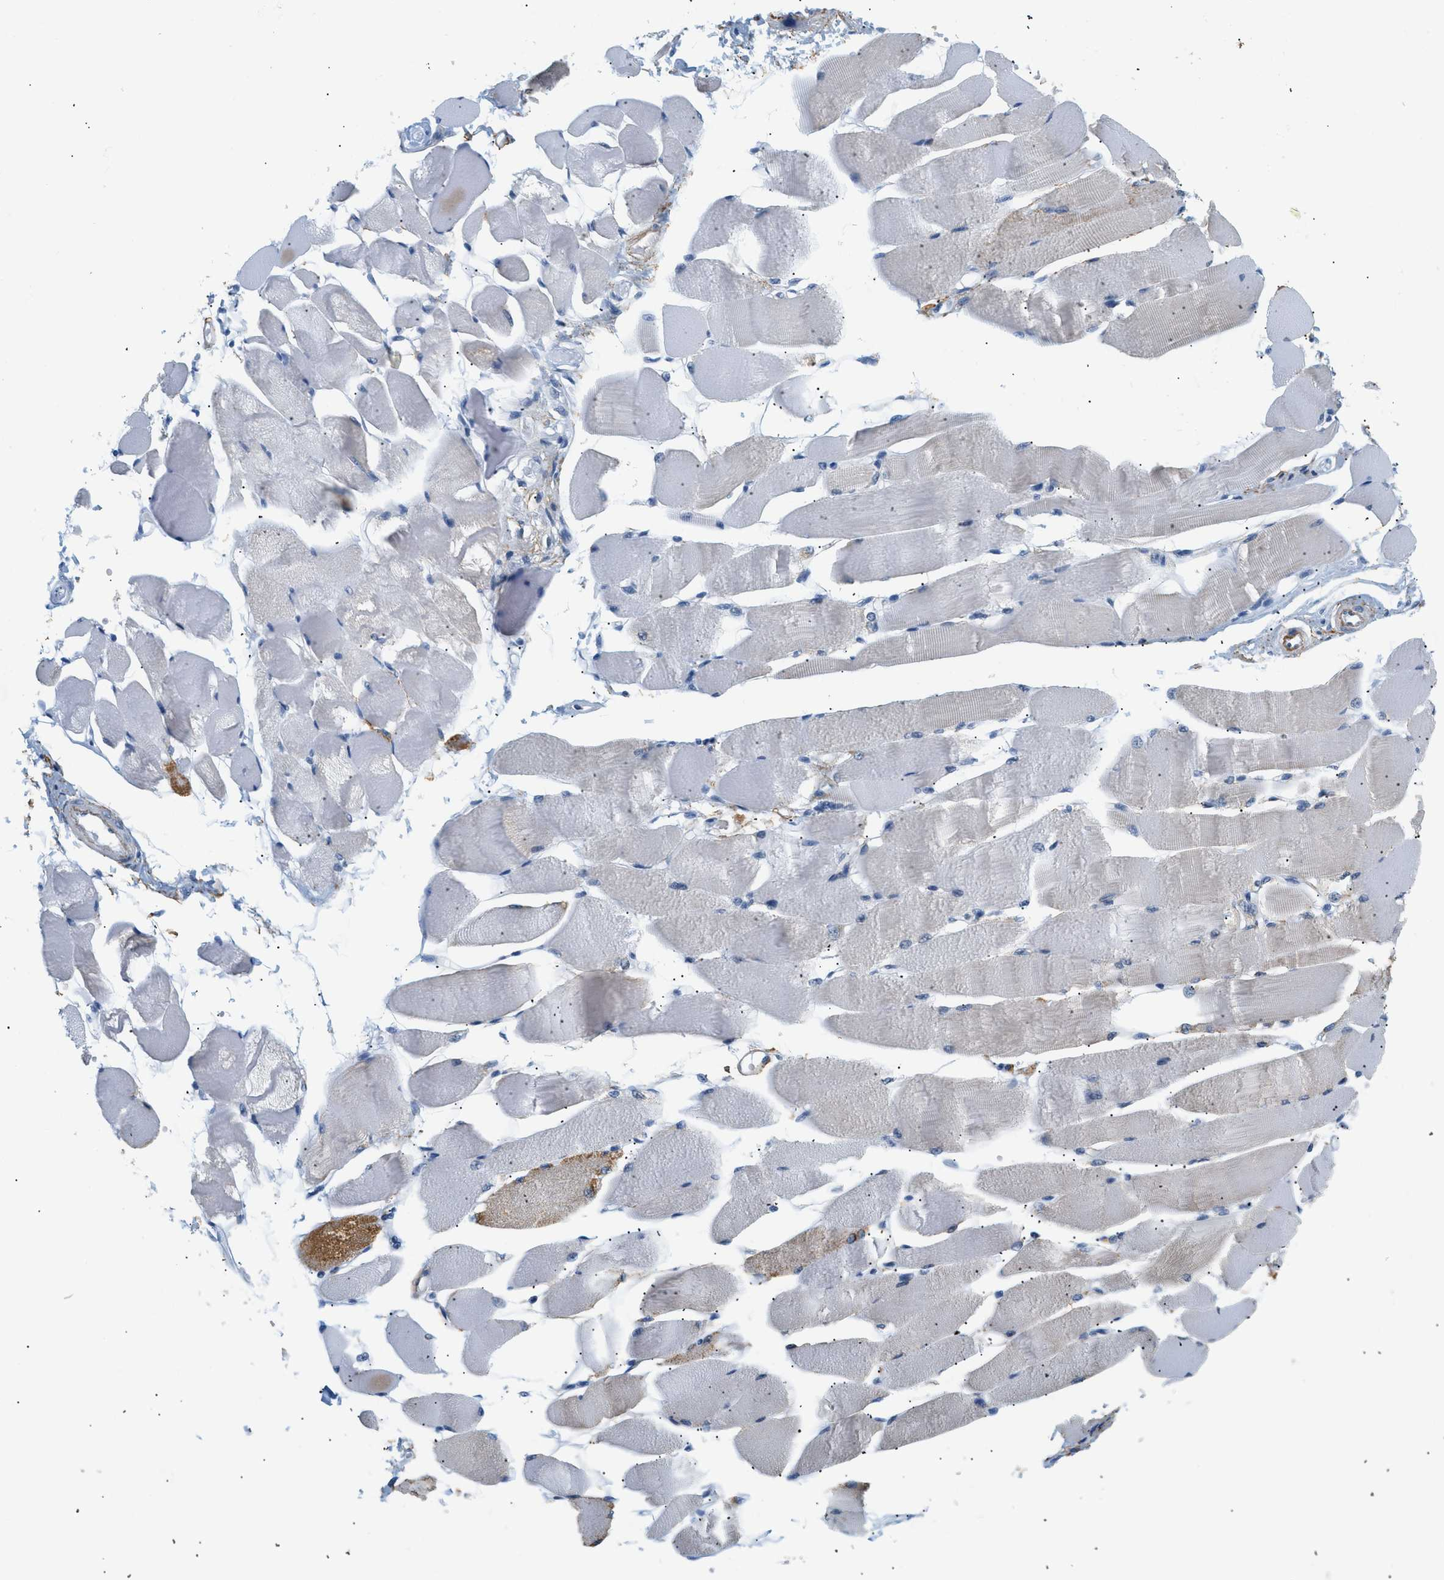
{"staining": {"intensity": "moderate", "quantity": "<25%", "location": "cytoplasmic/membranous"}, "tissue": "skeletal muscle", "cell_type": "Myocytes", "image_type": "normal", "snomed": [{"axis": "morphology", "description": "Normal tissue, NOS"}, {"axis": "topography", "description": "Skeletal muscle"}, {"axis": "topography", "description": "Peripheral nerve tissue"}], "caption": "Human skeletal muscle stained with a brown dye demonstrates moderate cytoplasmic/membranous positive expression in about <25% of myocytes.", "gene": "ELN", "patient": {"sex": "female", "age": 84}}